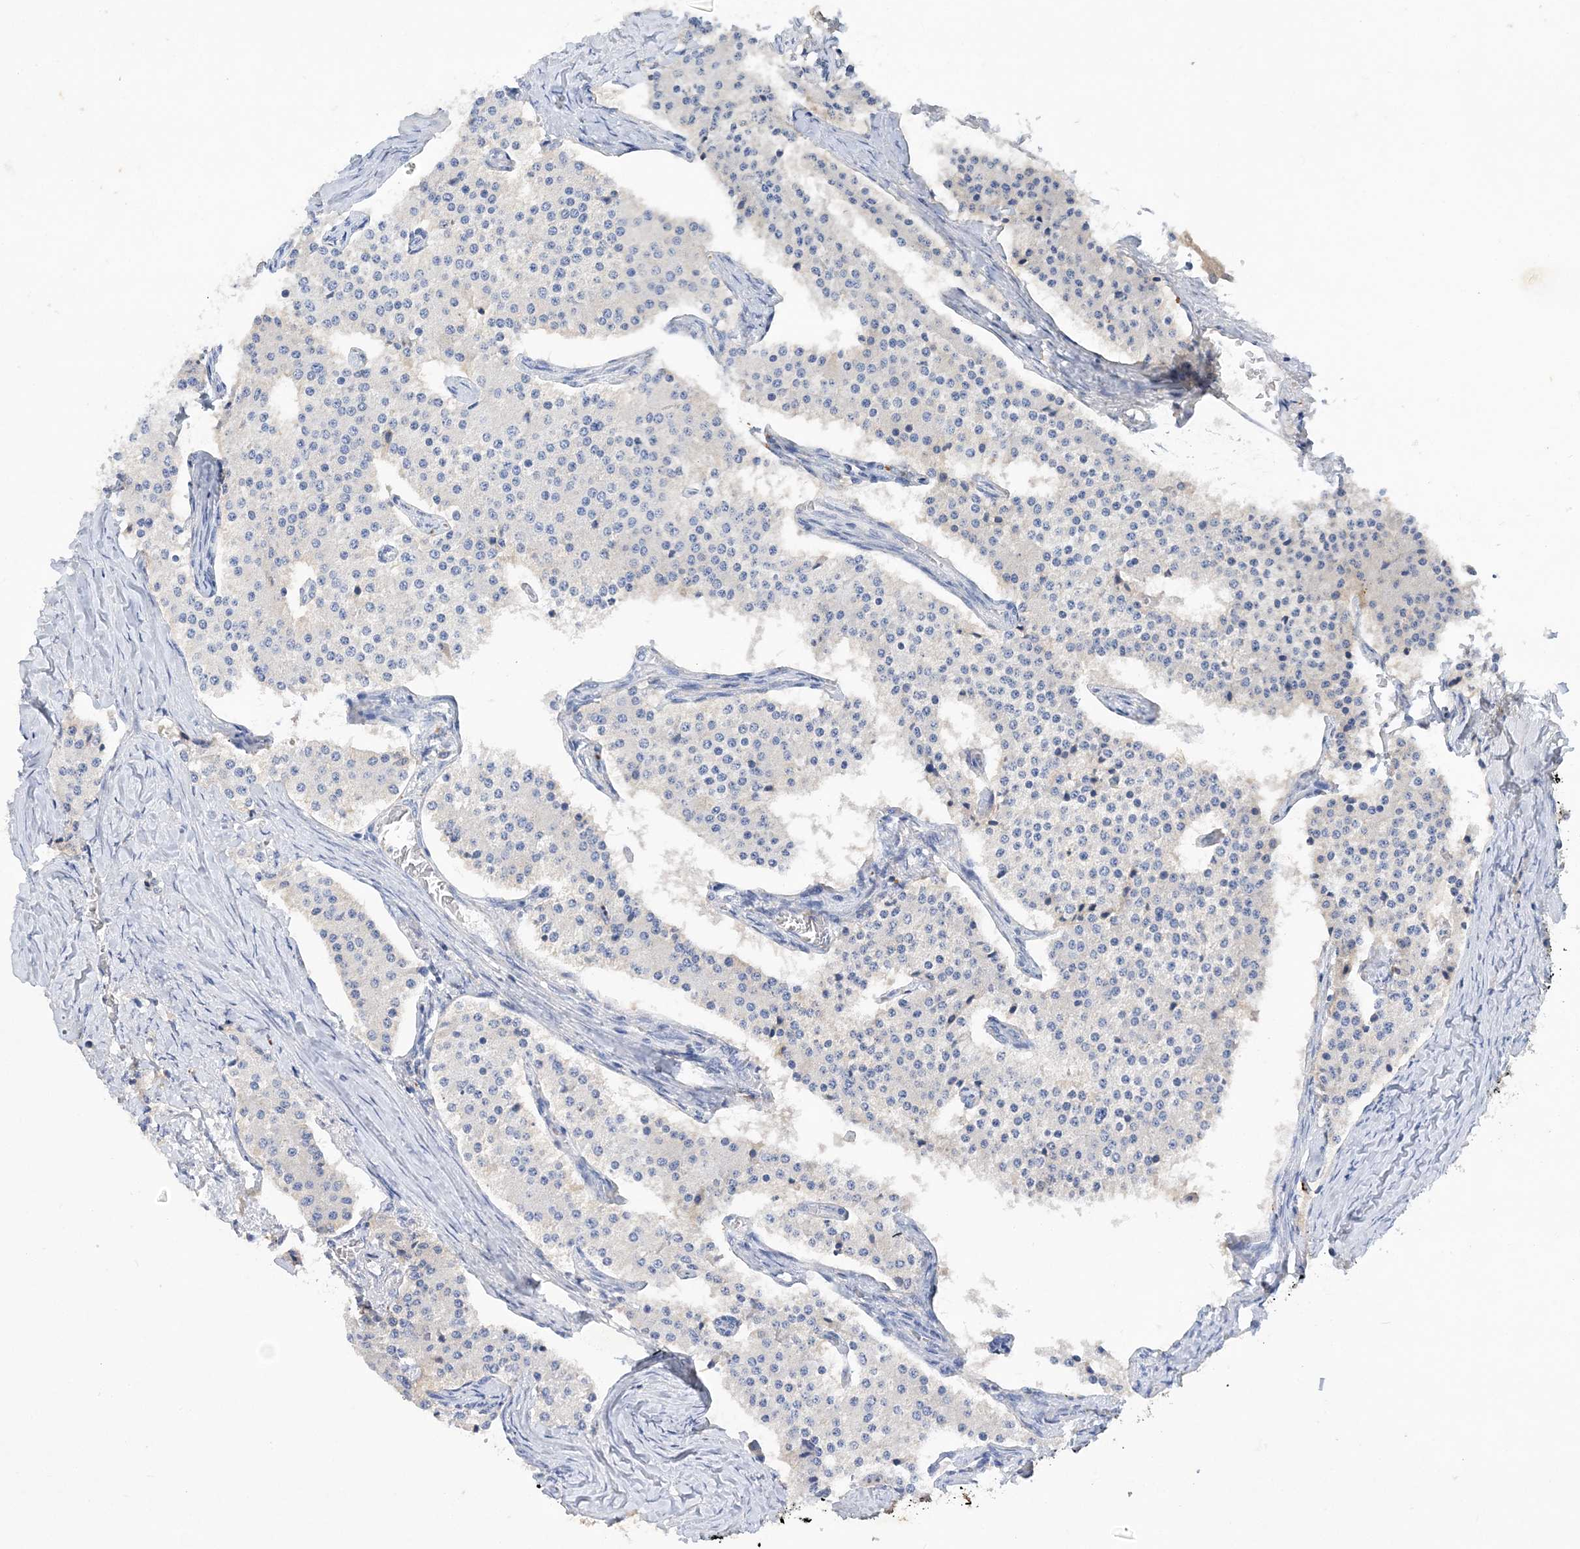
{"staining": {"intensity": "negative", "quantity": "none", "location": "none"}, "tissue": "carcinoid", "cell_type": "Tumor cells", "image_type": "cancer", "snomed": [{"axis": "morphology", "description": "Carcinoid, malignant, NOS"}, {"axis": "topography", "description": "Colon"}], "caption": "The micrograph reveals no significant staining in tumor cells of carcinoid (malignant).", "gene": "GRINA", "patient": {"sex": "female", "age": 52}}